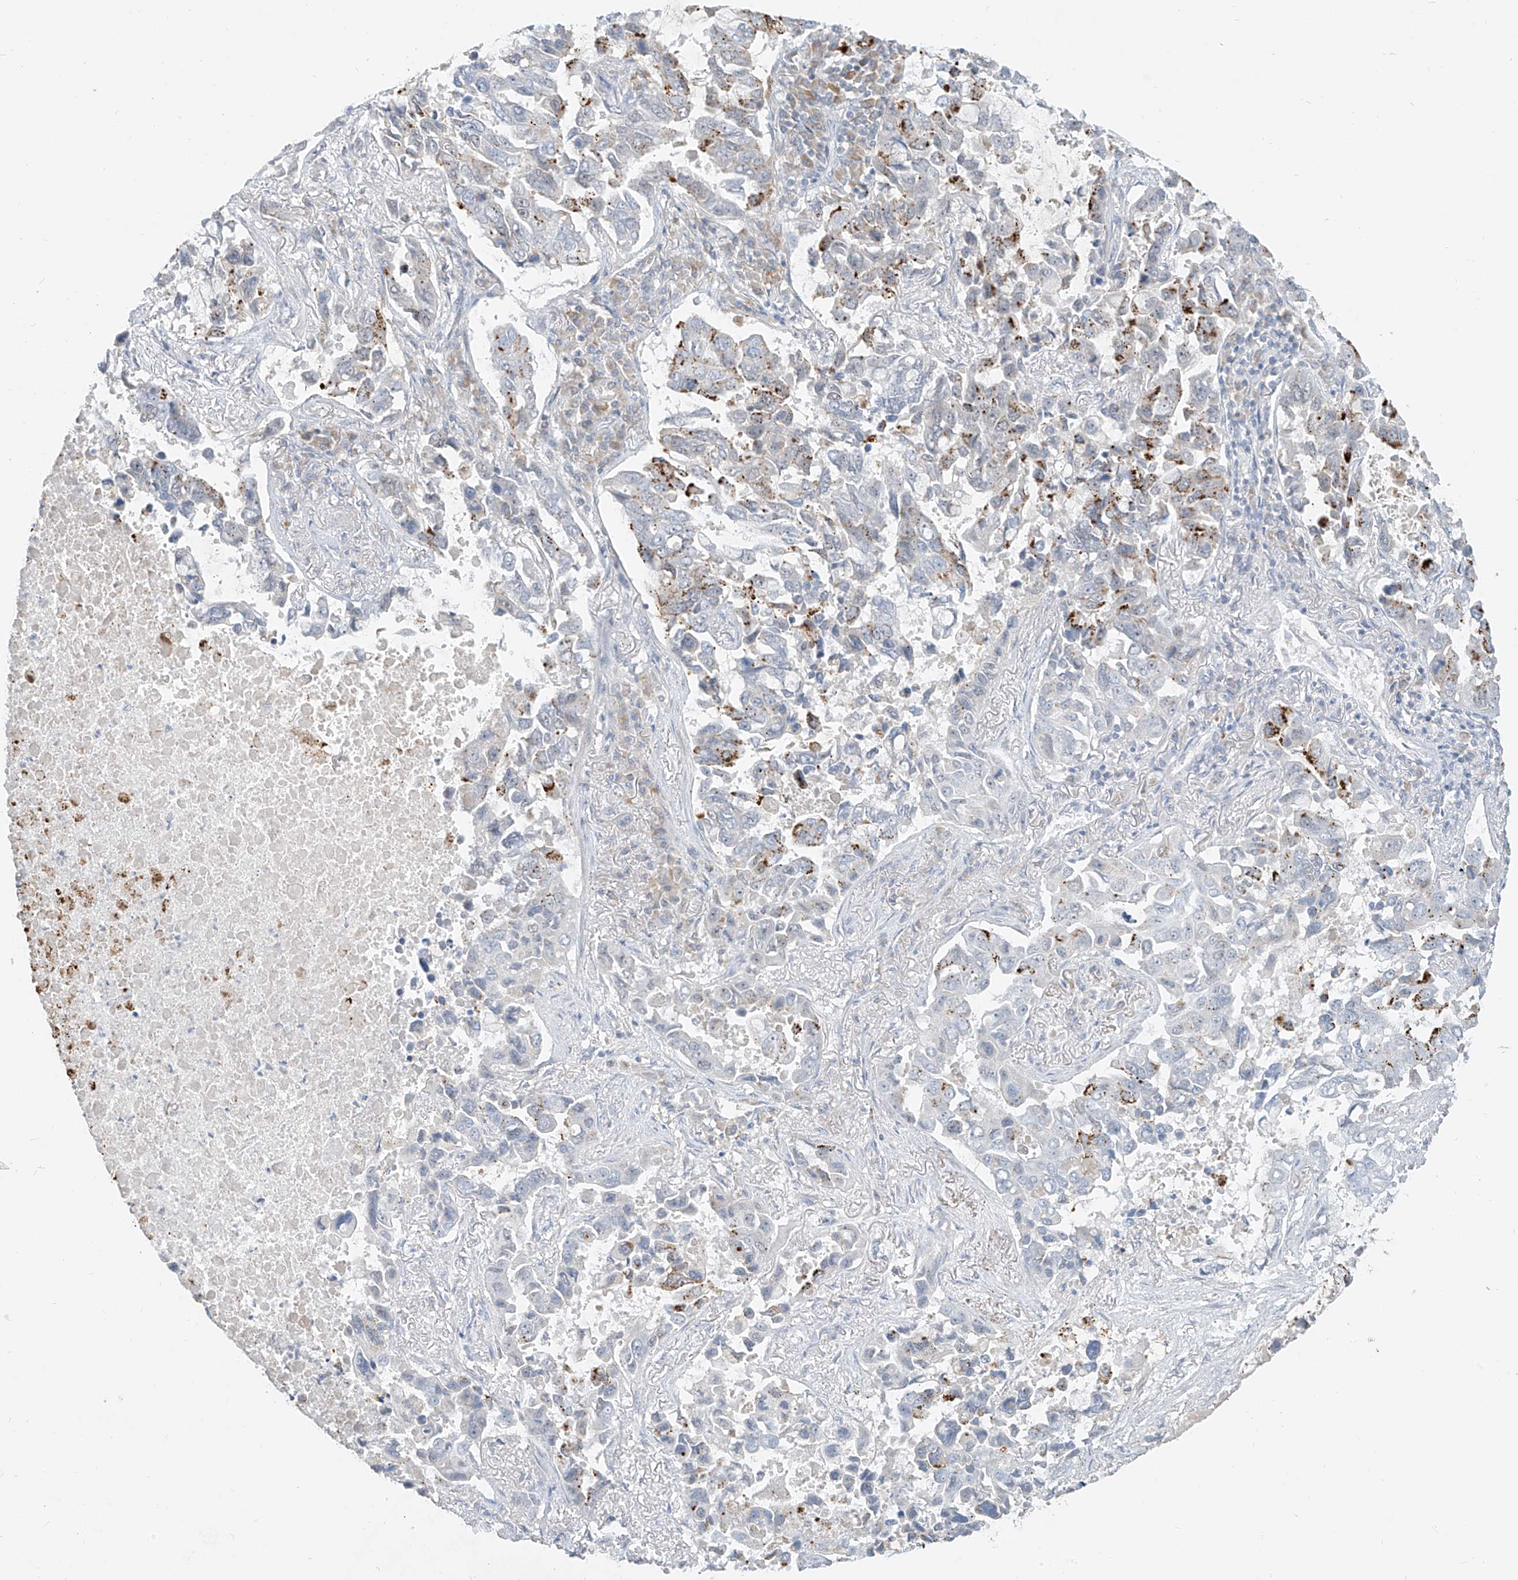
{"staining": {"intensity": "moderate", "quantity": "<25%", "location": "cytoplasmic/membranous"}, "tissue": "lung cancer", "cell_type": "Tumor cells", "image_type": "cancer", "snomed": [{"axis": "morphology", "description": "Adenocarcinoma, NOS"}, {"axis": "topography", "description": "Lung"}], "caption": "DAB immunohistochemical staining of human lung cancer (adenocarcinoma) shows moderate cytoplasmic/membranous protein expression in about <25% of tumor cells.", "gene": "C2orf42", "patient": {"sex": "male", "age": 64}}